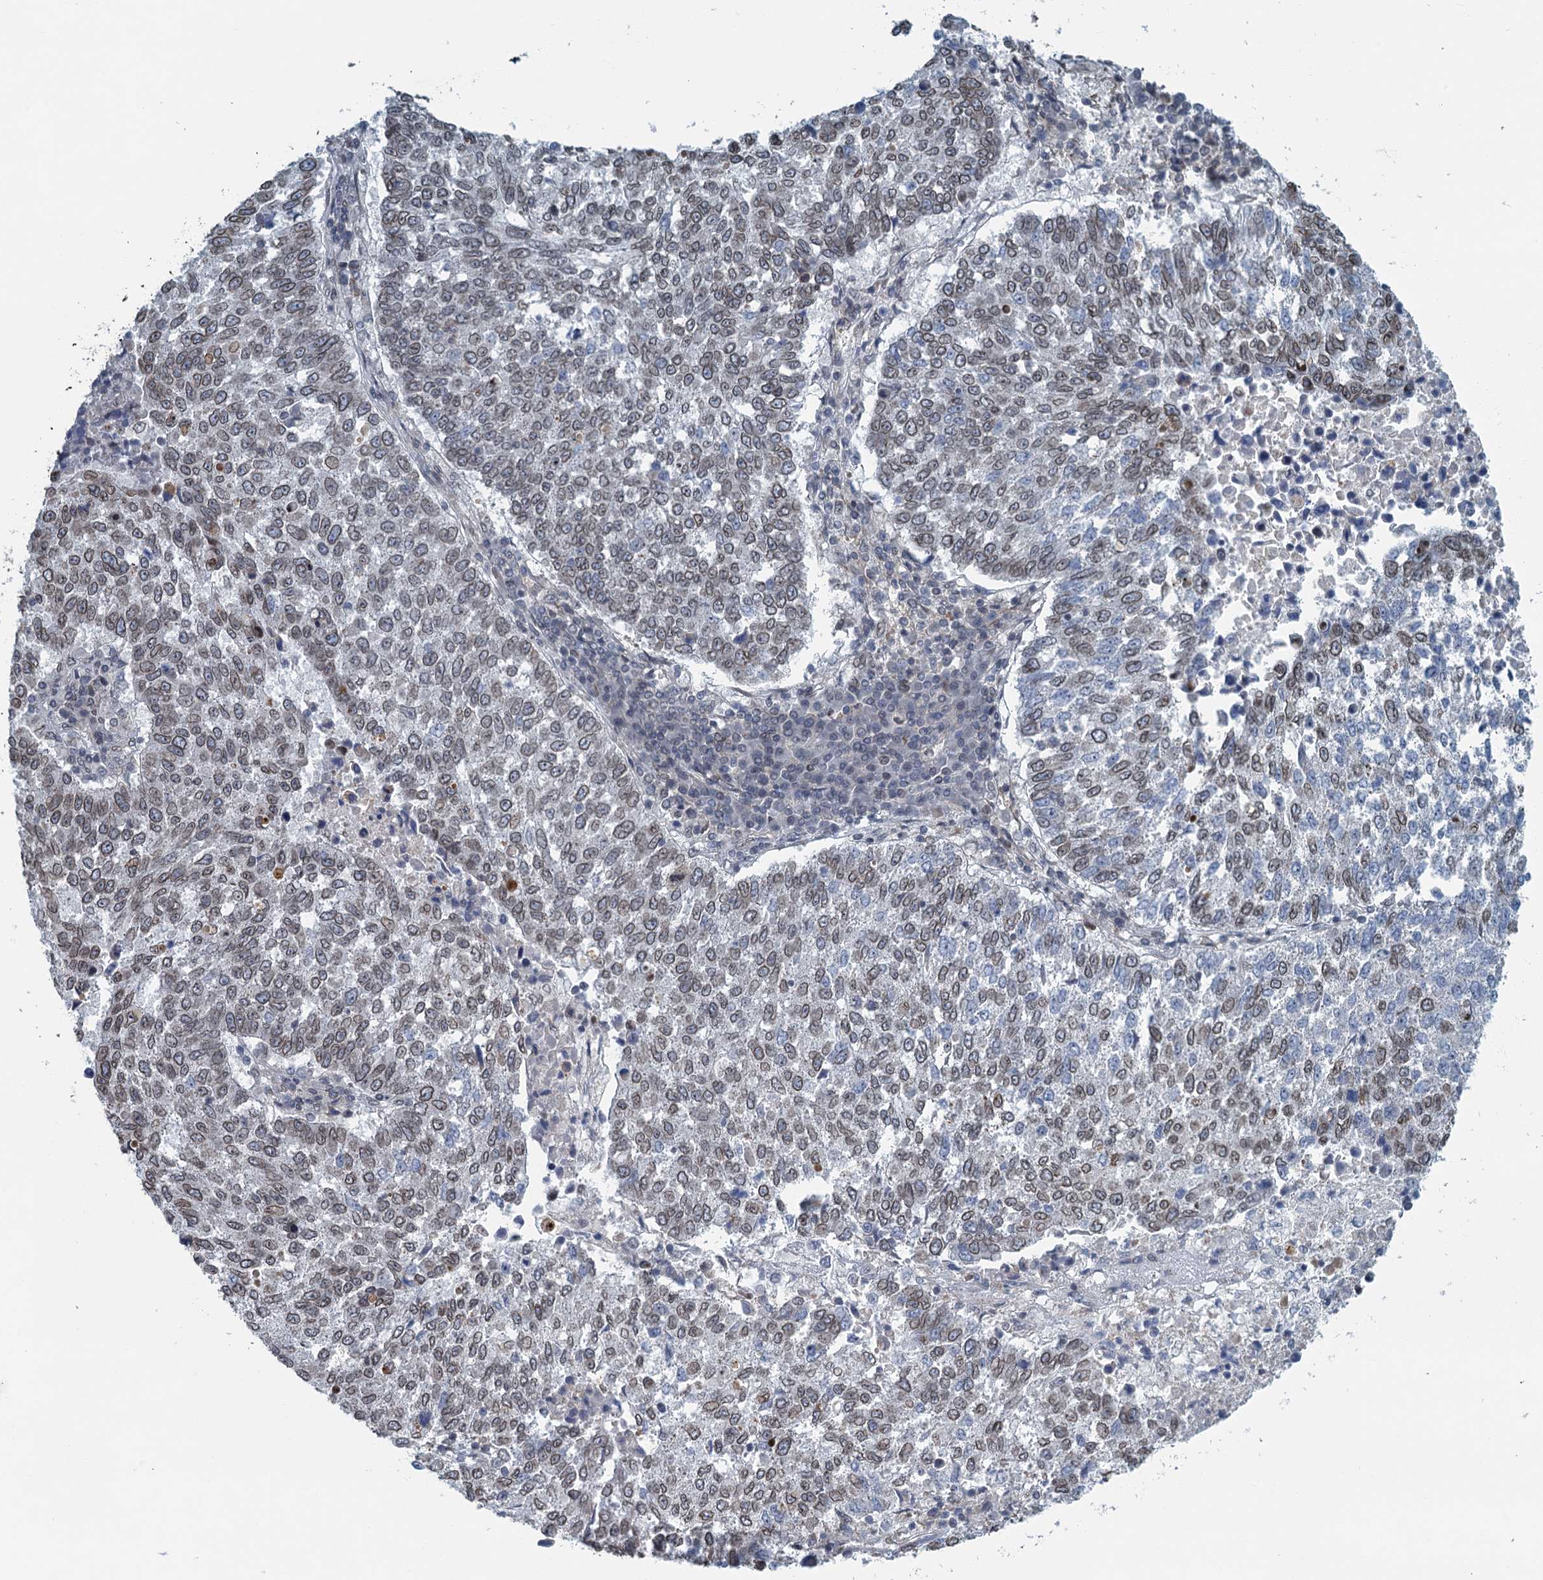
{"staining": {"intensity": "weak", "quantity": ">75%", "location": "cytoplasmic/membranous,nuclear"}, "tissue": "lung cancer", "cell_type": "Tumor cells", "image_type": "cancer", "snomed": [{"axis": "morphology", "description": "Squamous cell carcinoma, NOS"}, {"axis": "topography", "description": "Lung"}], "caption": "Weak cytoplasmic/membranous and nuclear expression is appreciated in approximately >75% of tumor cells in squamous cell carcinoma (lung).", "gene": "CCDC34", "patient": {"sex": "male", "age": 73}}